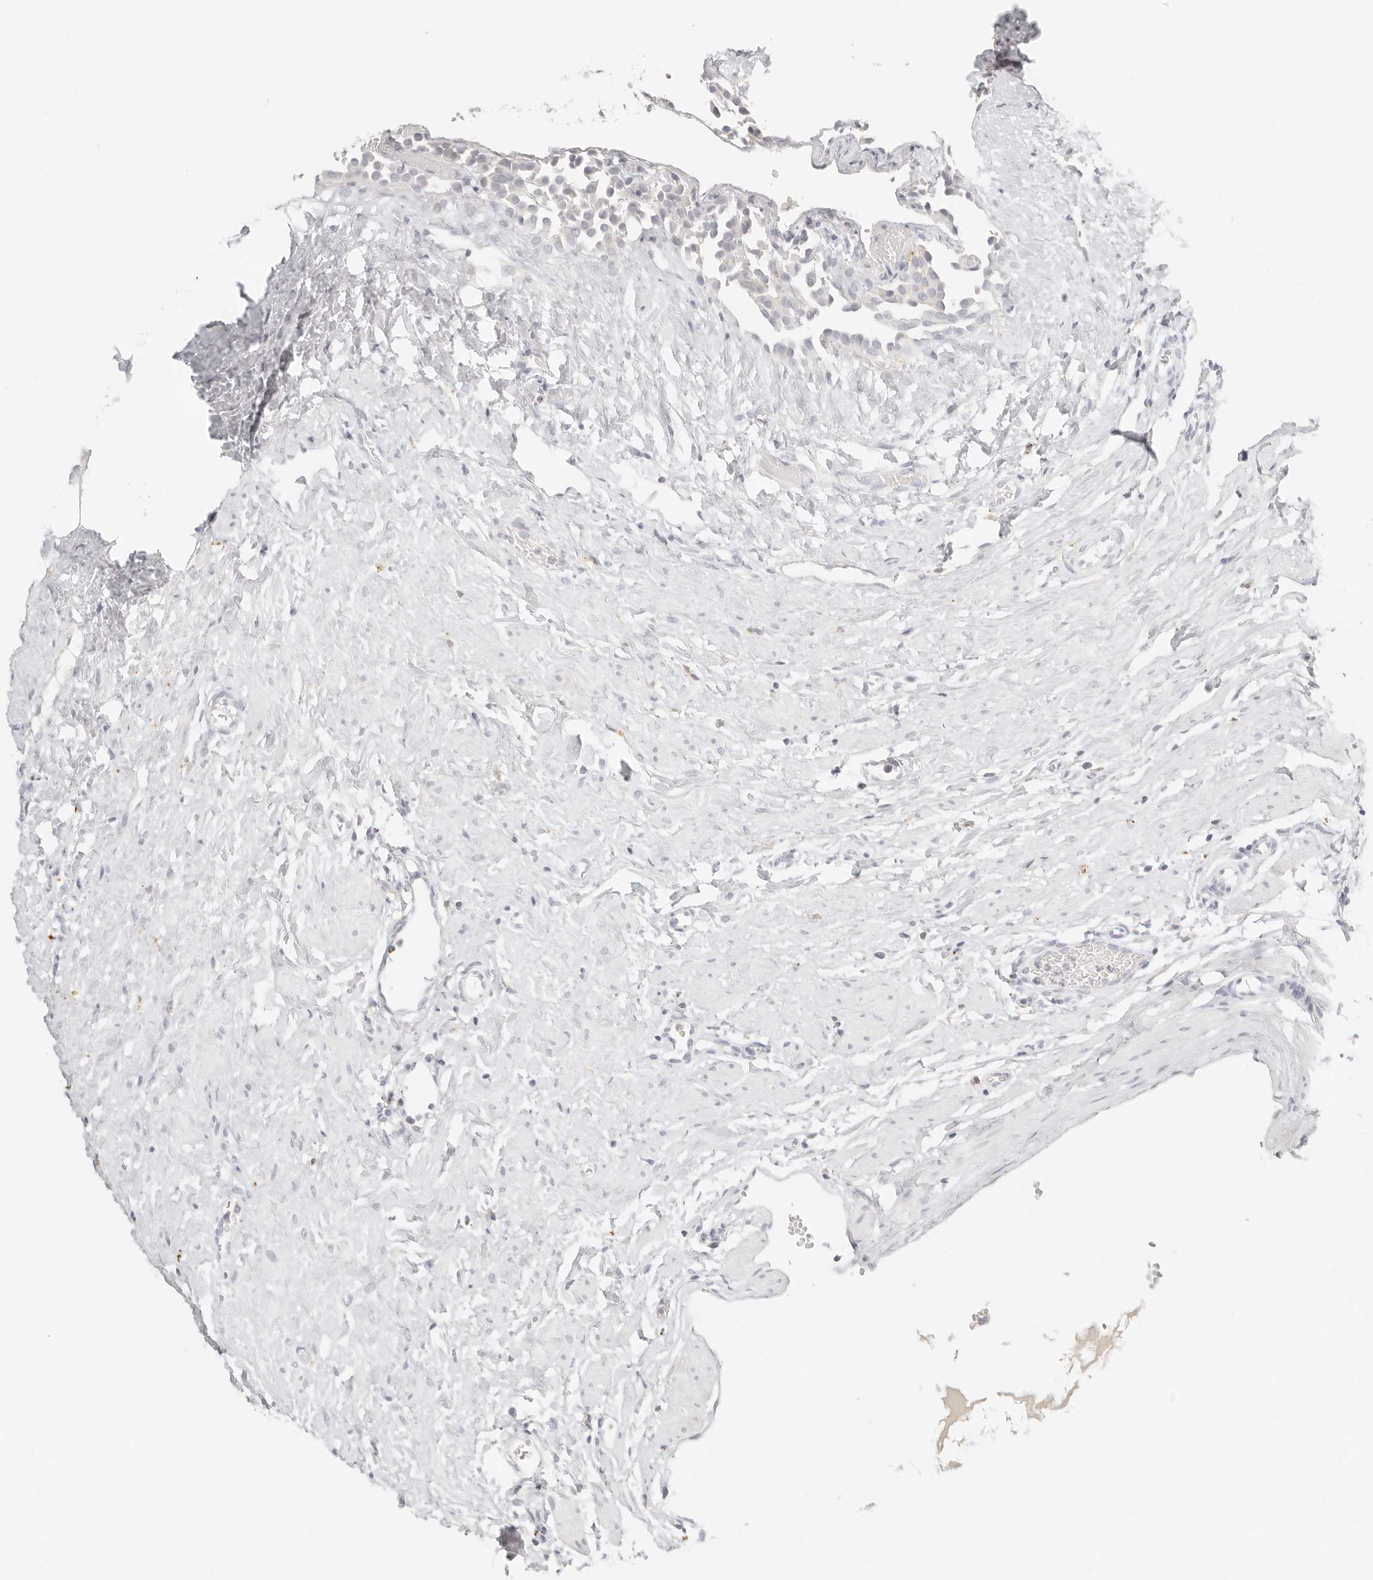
{"staining": {"intensity": "negative", "quantity": "none", "location": "none"}, "tissue": "ovary", "cell_type": "Ovarian stroma cells", "image_type": "normal", "snomed": [{"axis": "morphology", "description": "Normal tissue, NOS"}, {"axis": "morphology", "description": "Cyst, NOS"}, {"axis": "topography", "description": "Ovary"}], "caption": "This image is of normal ovary stained with immunohistochemistry (IHC) to label a protein in brown with the nuclei are counter-stained blue. There is no staining in ovarian stroma cells. (Immunohistochemistry, brightfield microscopy, high magnification).", "gene": "RNASET2", "patient": {"sex": "female", "age": 33}}